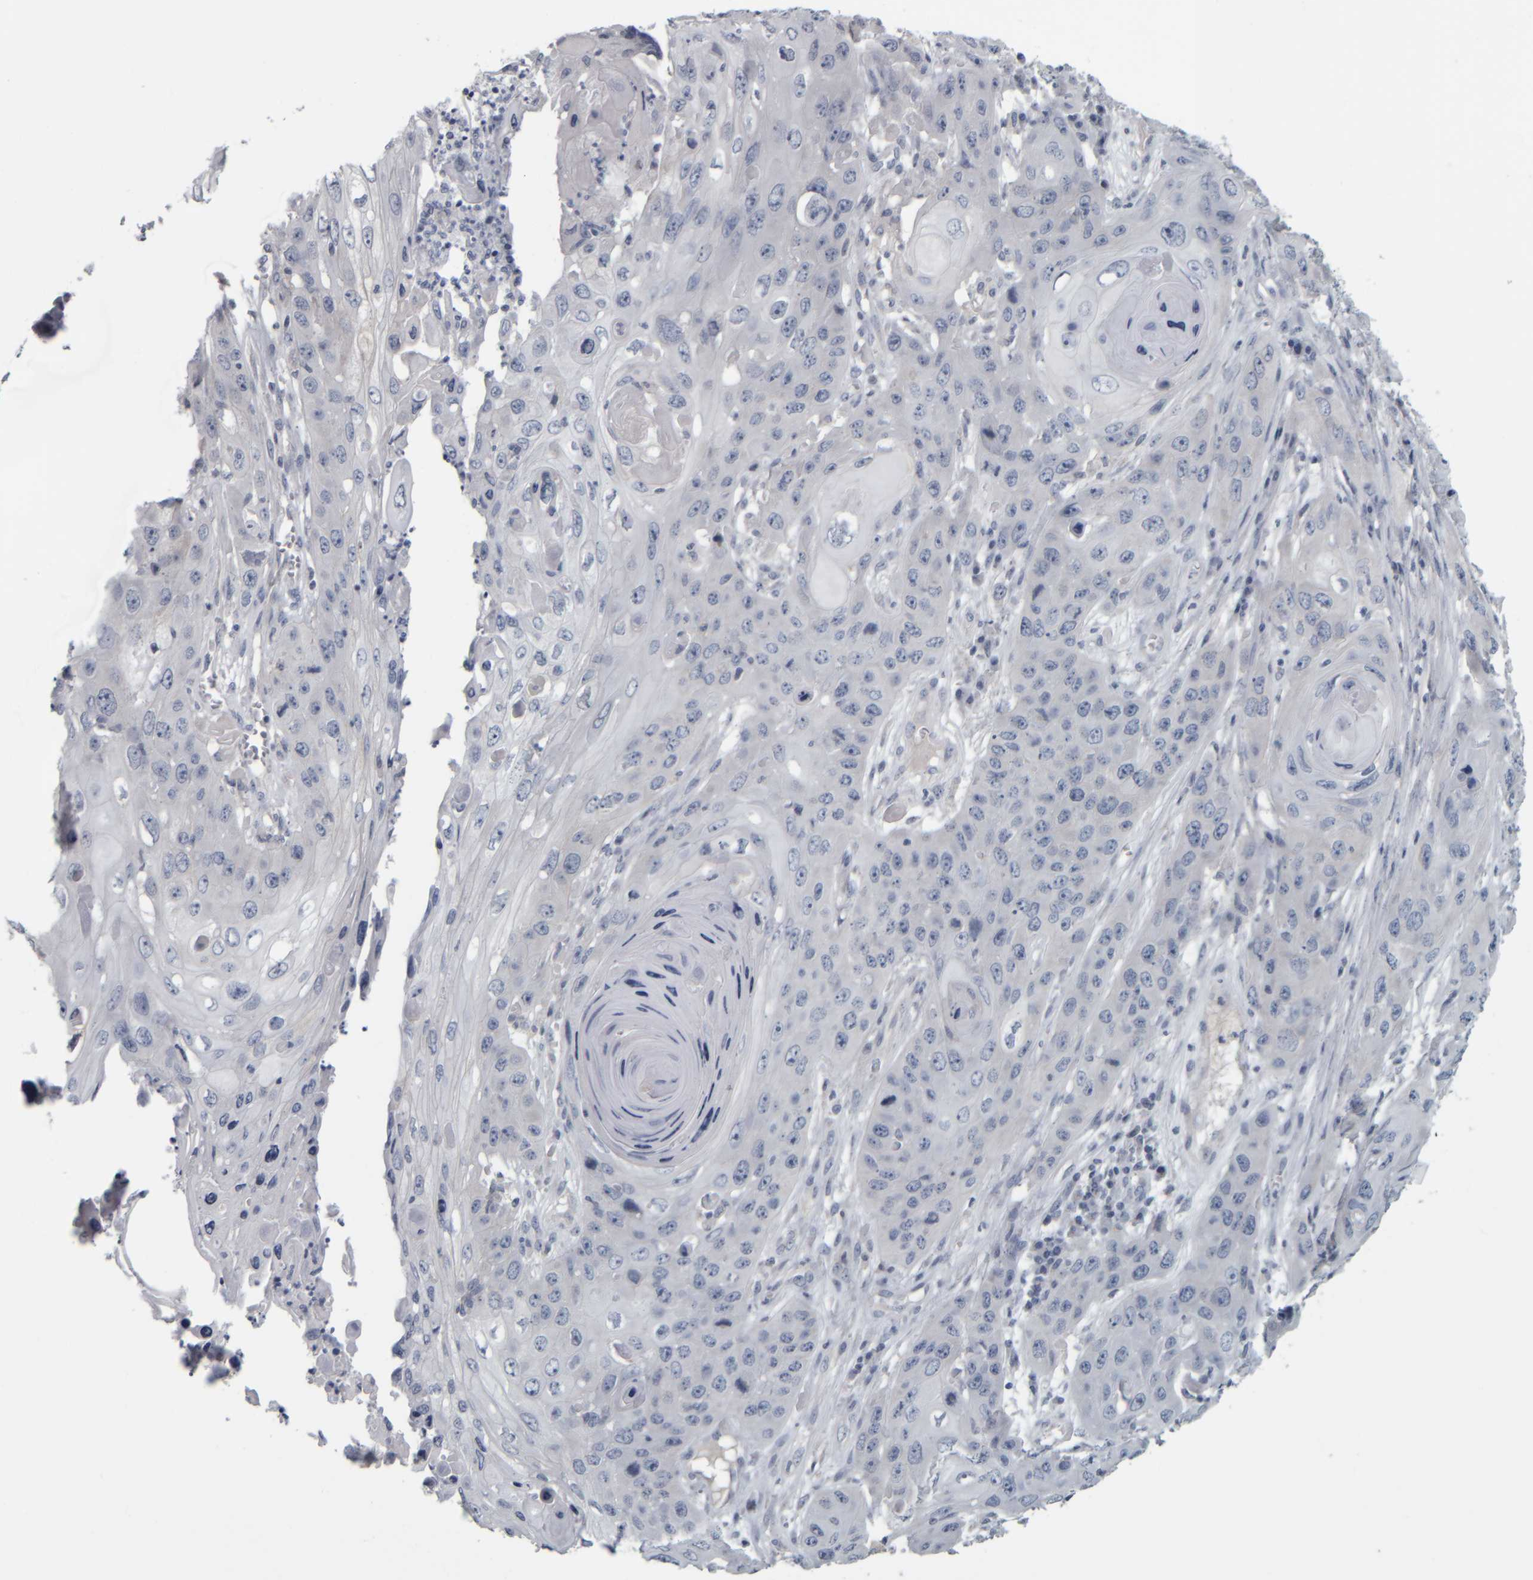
{"staining": {"intensity": "negative", "quantity": "none", "location": "none"}, "tissue": "skin cancer", "cell_type": "Tumor cells", "image_type": "cancer", "snomed": [{"axis": "morphology", "description": "Squamous cell carcinoma, NOS"}, {"axis": "topography", "description": "Skin"}], "caption": "An IHC histopathology image of skin cancer is shown. There is no staining in tumor cells of skin cancer.", "gene": "CAVIN4", "patient": {"sex": "male", "age": 55}}